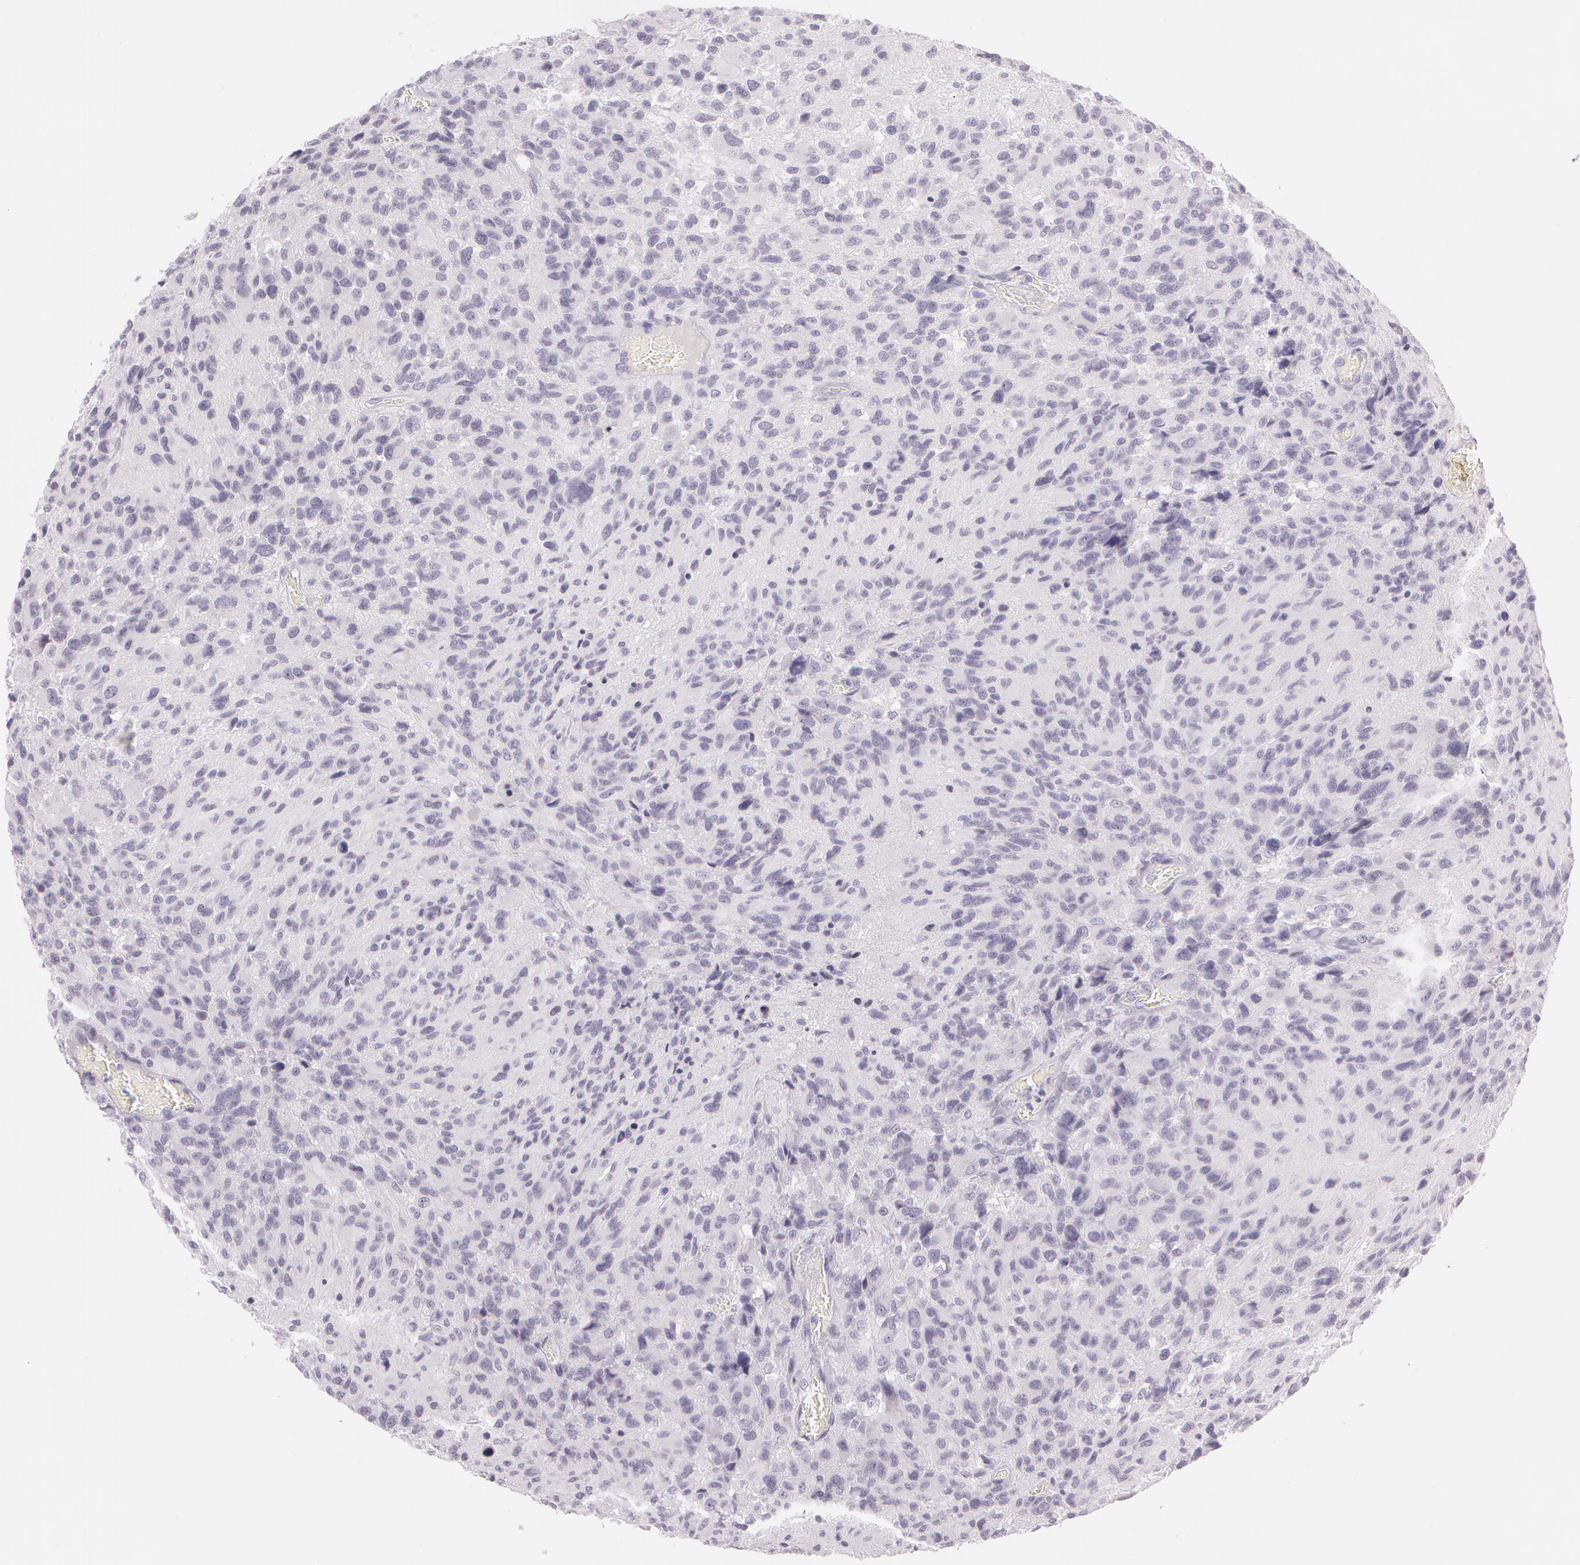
{"staining": {"intensity": "negative", "quantity": "none", "location": "none"}, "tissue": "glioma", "cell_type": "Tumor cells", "image_type": "cancer", "snomed": [{"axis": "morphology", "description": "Glioma, malignant, High grade"}, {"axis": "topography", "description": "Brain"}], "caption": "Micrograph shows no significant protein staining in tumor cells of glioma.", "gene": "OTC", "patient": {"sex": "male", "age": 69}}